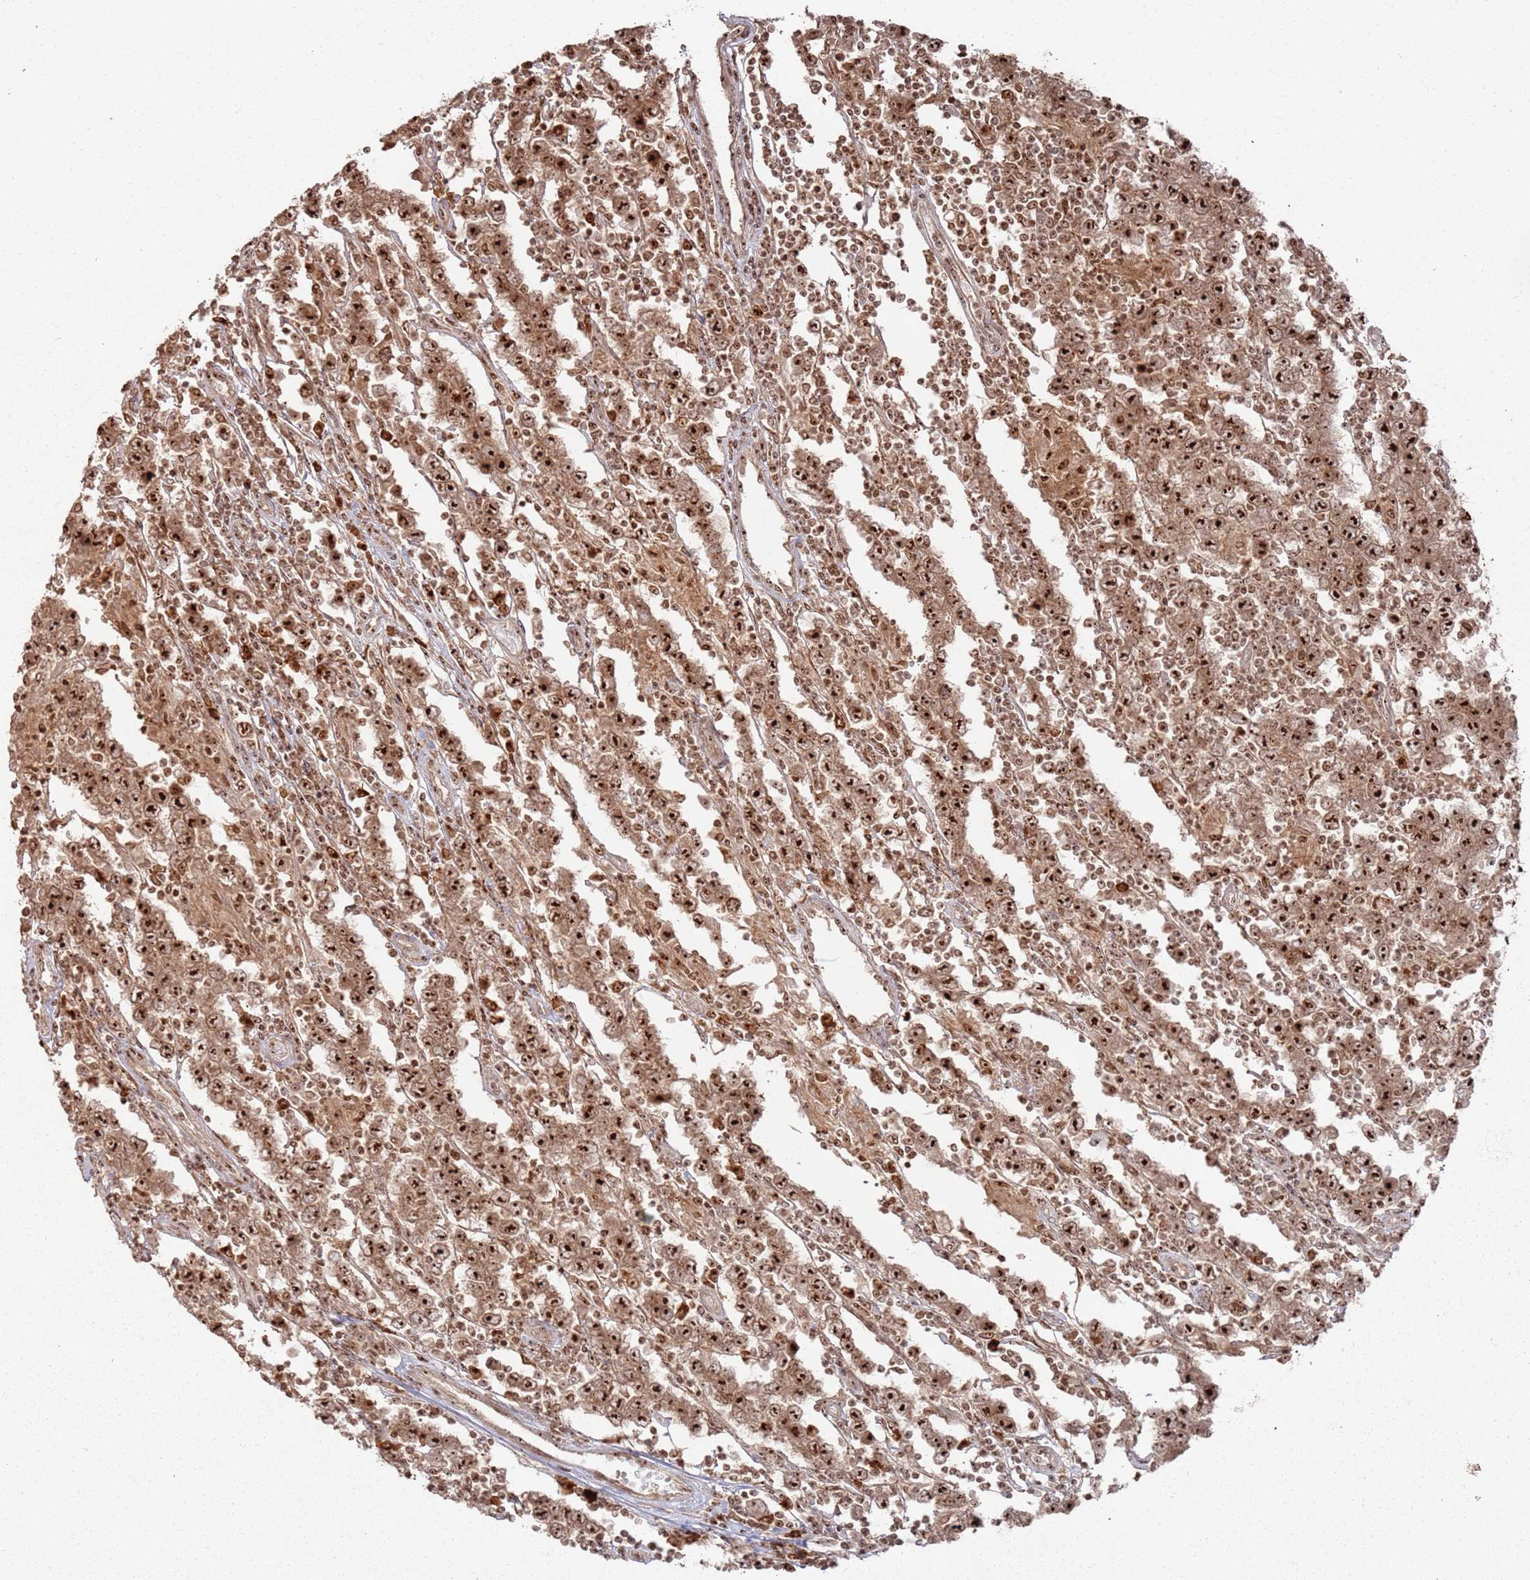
{"staining": {"intensity": "strong", "quantity": ">75%", "location": "cytoplasmic/membranous,nuclear"}, "tissue": "testis cancer", "cell_type": "Tumor cells", "image_type": "cancer", "snomed": [{"axis": "morphology", "description": "Normal tissue, NOS"}, {"axis": "morphology", "description": "Urothelial carcinoma, High grade"}, {"axis": "morphology", "description": "Seminoma, NOS"}, {"axis": "morphology", "description": "Carcinoma, Embryonal, NOS"}, {"axis": "topography", "description": "Urinary bladder"}, {"axis": "topography", "description": "Testis"}], "caption": "A brown stain highlights strong cytoplasmic/membranous and nuclear expression of a protein in human testis cancer tumor cells. (DAB IHC, brown staining for protein, blue staining for nuclei).", "gene": "UTP11", "patient": {"sex": "male", "age": 41}}